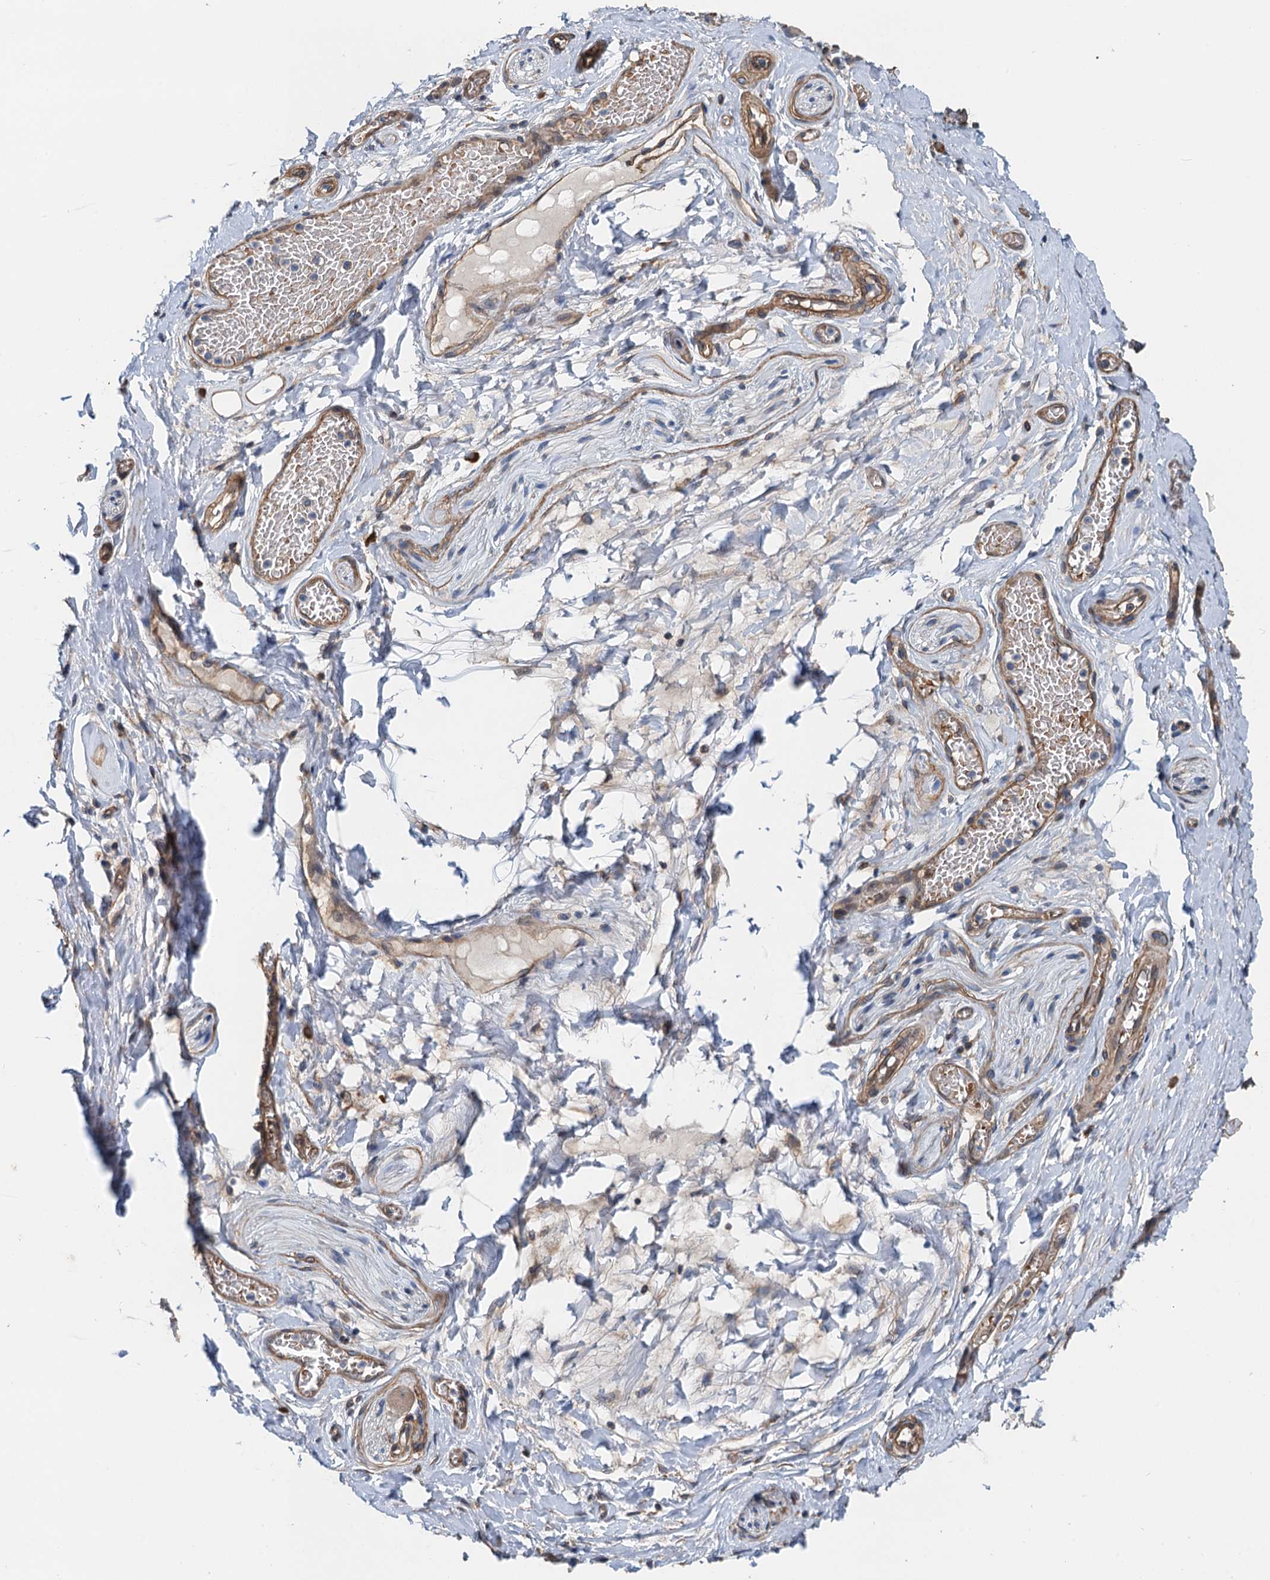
{"staining": {"intensity": "weak", "quantity": ">75%", "location": "cytoplasmic/membranous"}, "tissue": "adipose tissue", "cell_type": "Adipocytes", "image_type": "normal", "snomed": [{"axis": "morphology", "description": "Normal tissue, NOS"}, {"axis": "topography", "description": "Salivary gland"}, {"axis": "topography", "description": "Peripheral nerve tissue"}], "caption": "Weak cytoplasmic/membranous expression is seen in about >75% of adipocytes in unremarkable adipose tissue.", "gene": "ROGDI", "patient": {"sex": "male", "age": 62}}